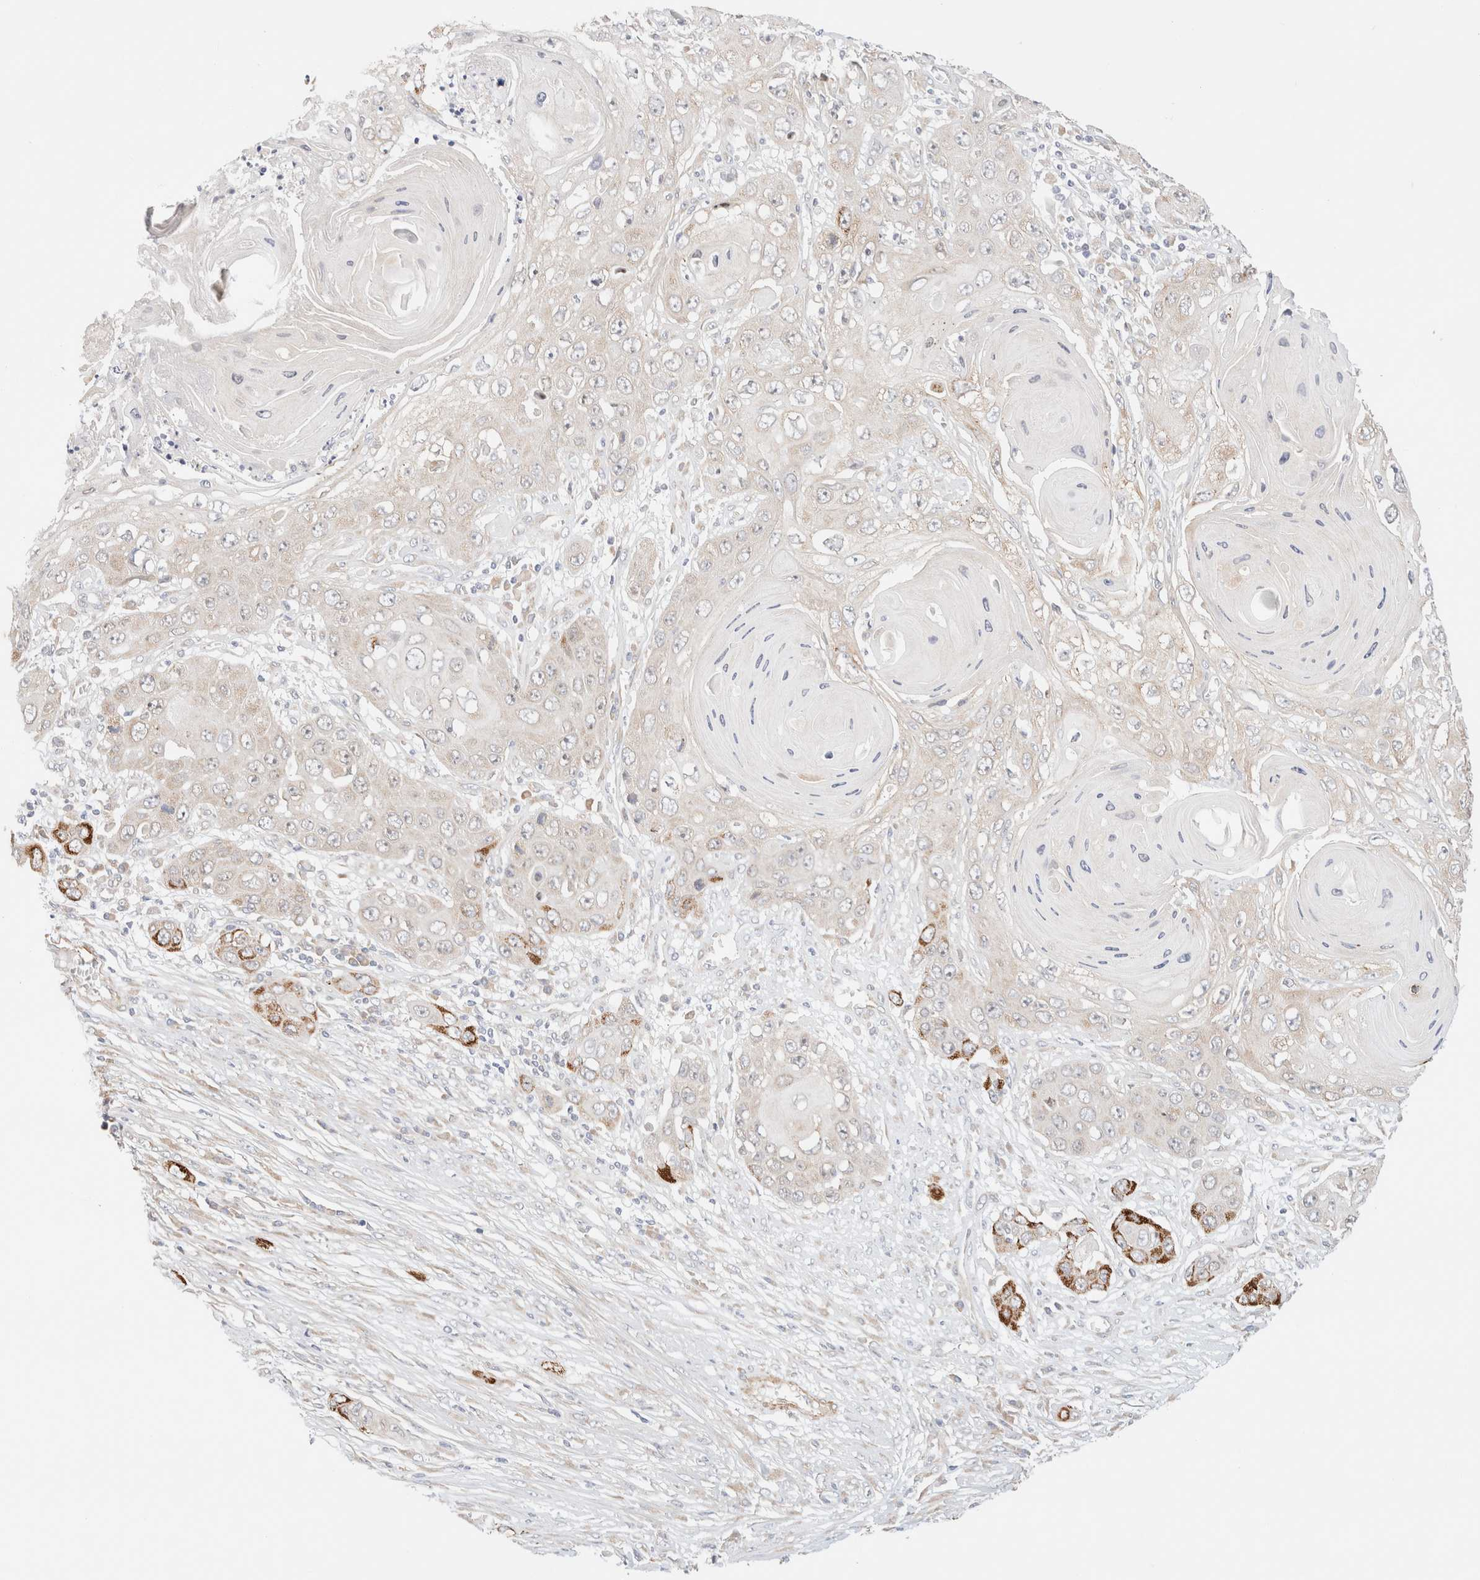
{"staining": {"intensity": "strong", "quantity": "<25%", "location": "cytoplasmic/membranous"}, "tissue": "skin cancer", "cell_type": "Tumor cells", "image_type": "cancer", "snomed": [{"axis": "morphology", "description": "Squamous cell carcinoma, NOS"}, {"axis": "topography", "description": "Skin"}], "caption": "A photomicrograph showing strong cytoplasmic/membranous positivity in approximately <25% of tumor cells in skin cancer, as visualized by brown immunohistochemical staining.", "gene": "RRP15", "patient": {"sex": "male", "age": 55}}